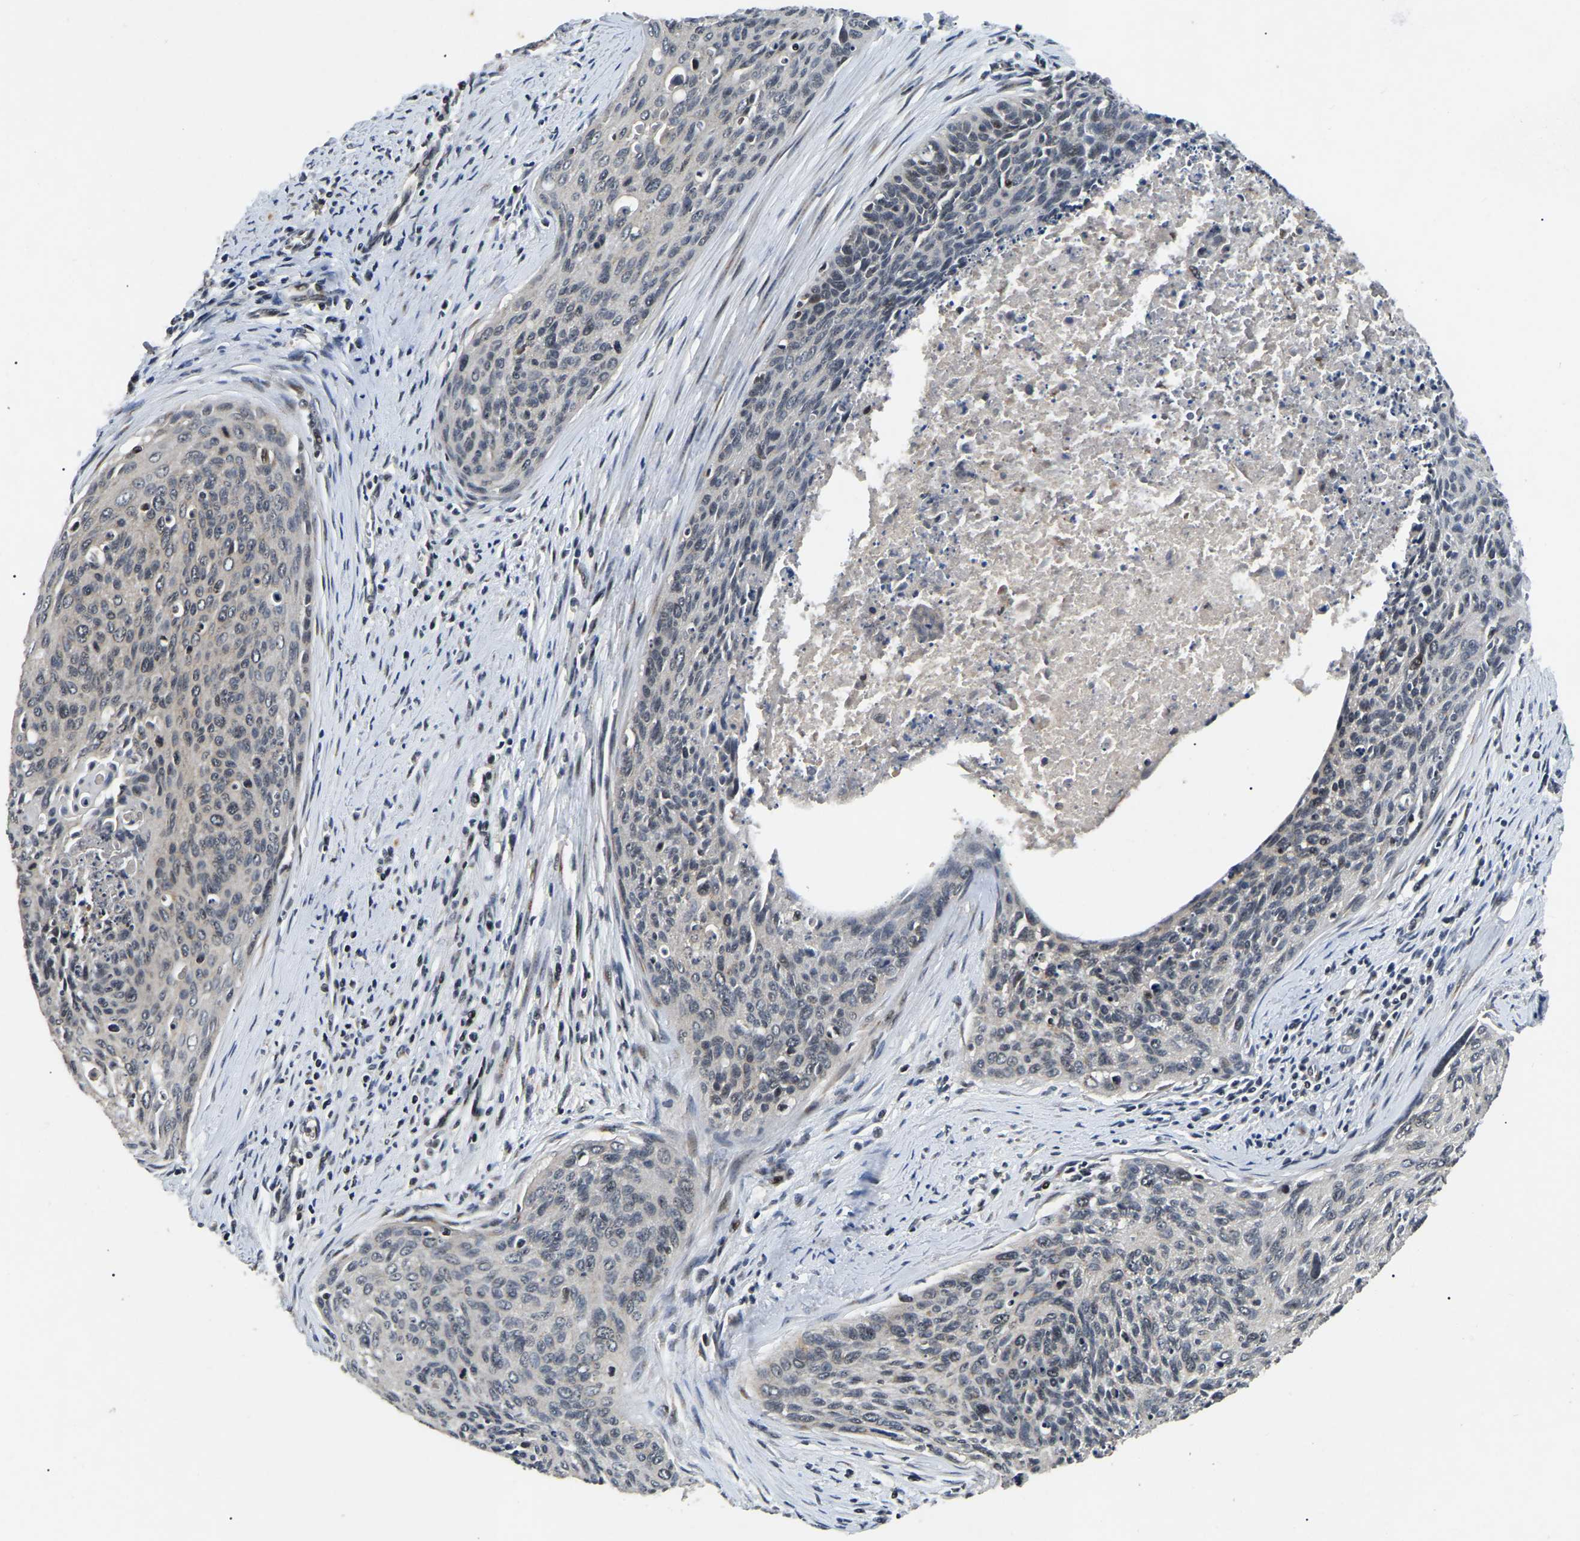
{"staining": {"intensity": "negative", "quantity": "none", "location": "none"}, "tissue": "cervical cancer", "cell_type": "Tumor cells", "image_type": "cancer", "snomed": [{"axis": "morphology", "description": "Squamous cell carcinoma, NOS"}, {"axis": "topography", "description": "Cervix"}], "caption": "The photomicrograph shows no significant expression in tumor cells of cervical squamous cell carcinoma.", "gene": "RBM28", "patient": {"sex": "female", "age": 55}}